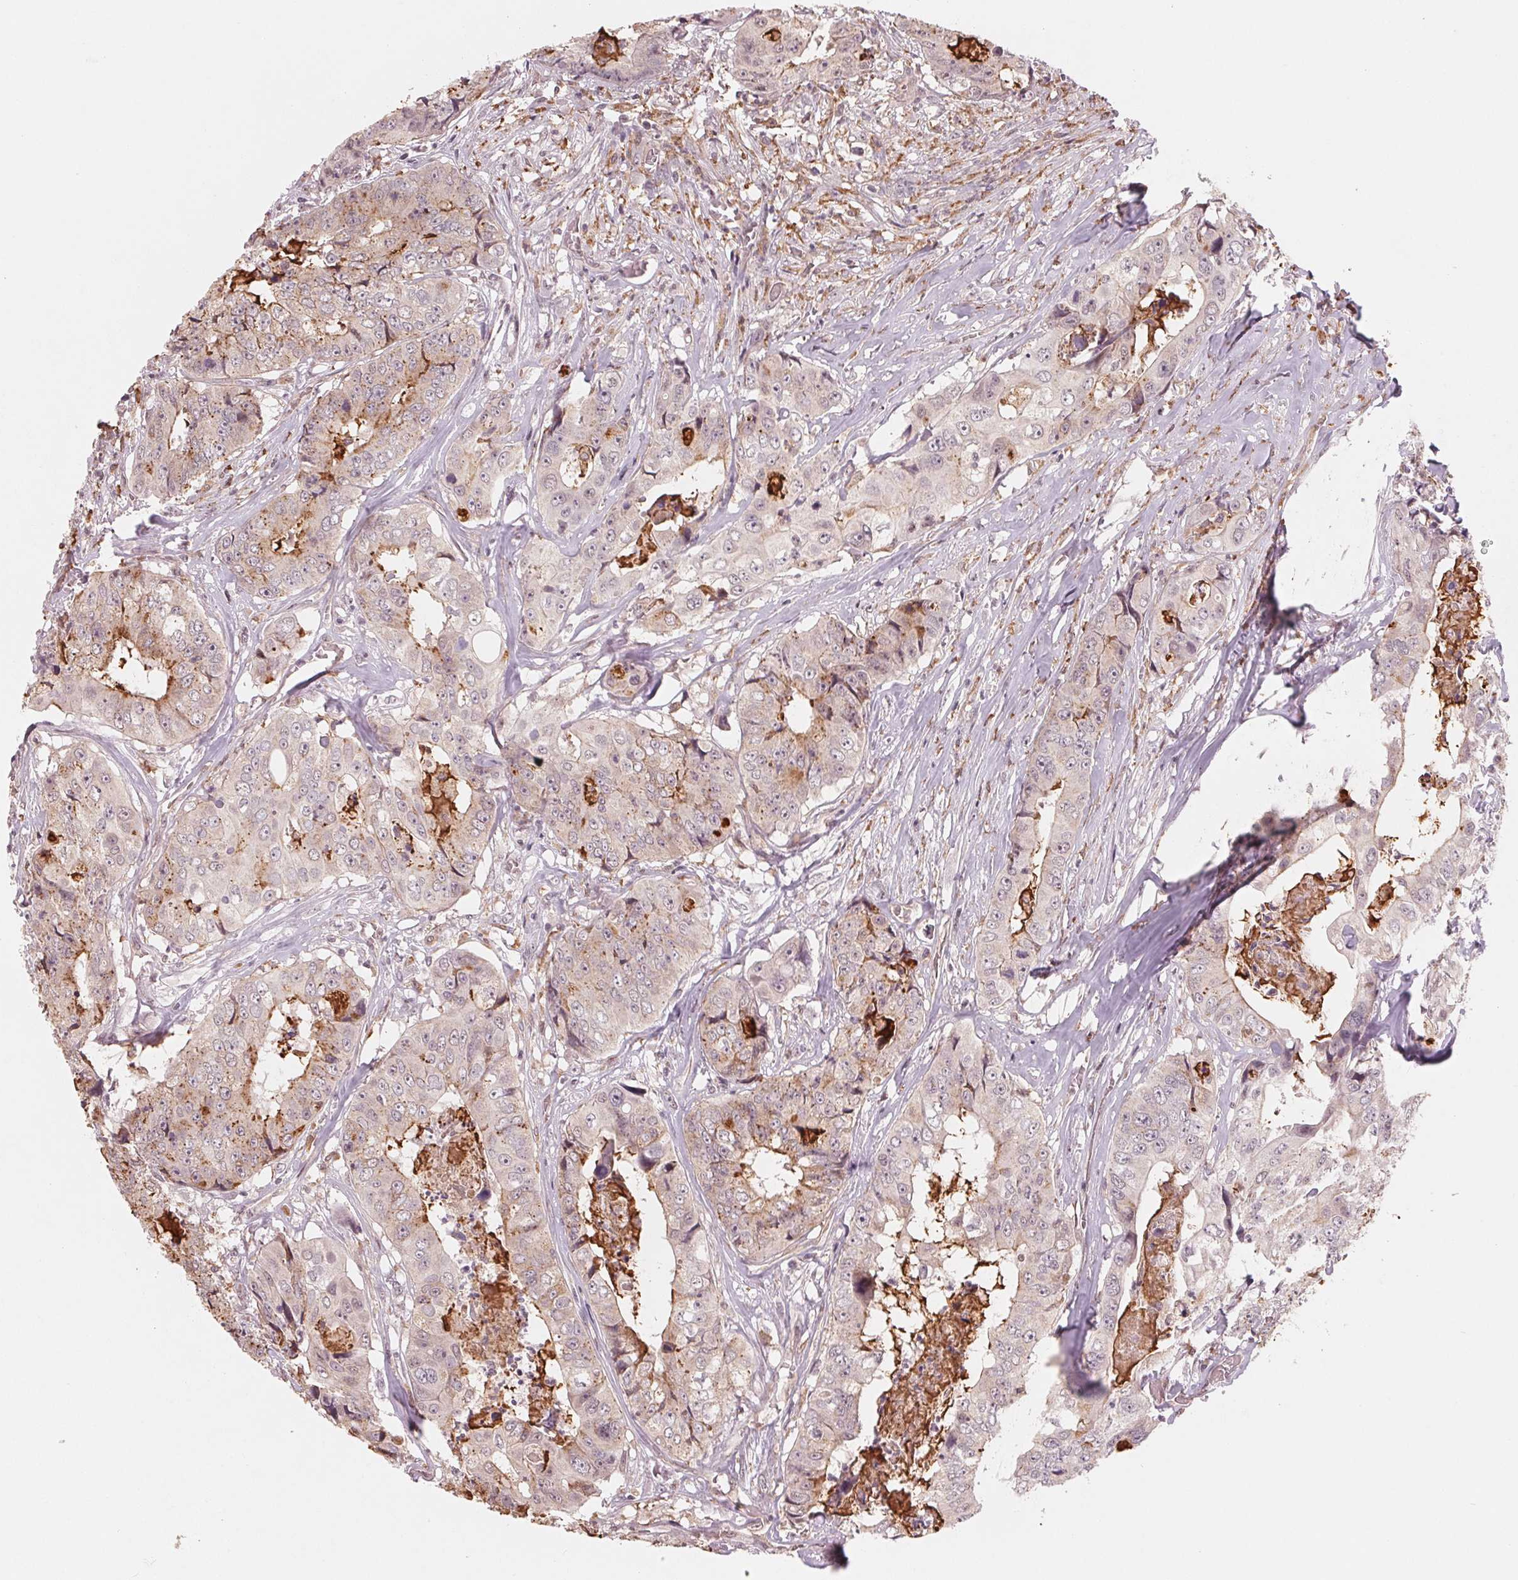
{"staining": {"intensity": "moderate", "quantity": "<25%", "location": "cytoplasmic/membranous"}, "tissue": "colorectal cancer", "cell_type": "Tumor cells", "image_type": "cancer", "snomed": [{"axis": "morphology", "description": "Adenocarcinoma, NOS"}, {"axis": "topography", "description": "Rectum"}], "caption": "An image showing moderate cytoplasmic/membranous positivity in about <25% of tumor cells in colorectal adenocarcinoma, as visualized by brown immunohistochemical staining.", "gene": "IL9R", "patient": {"sex": "female", "age": 62}}